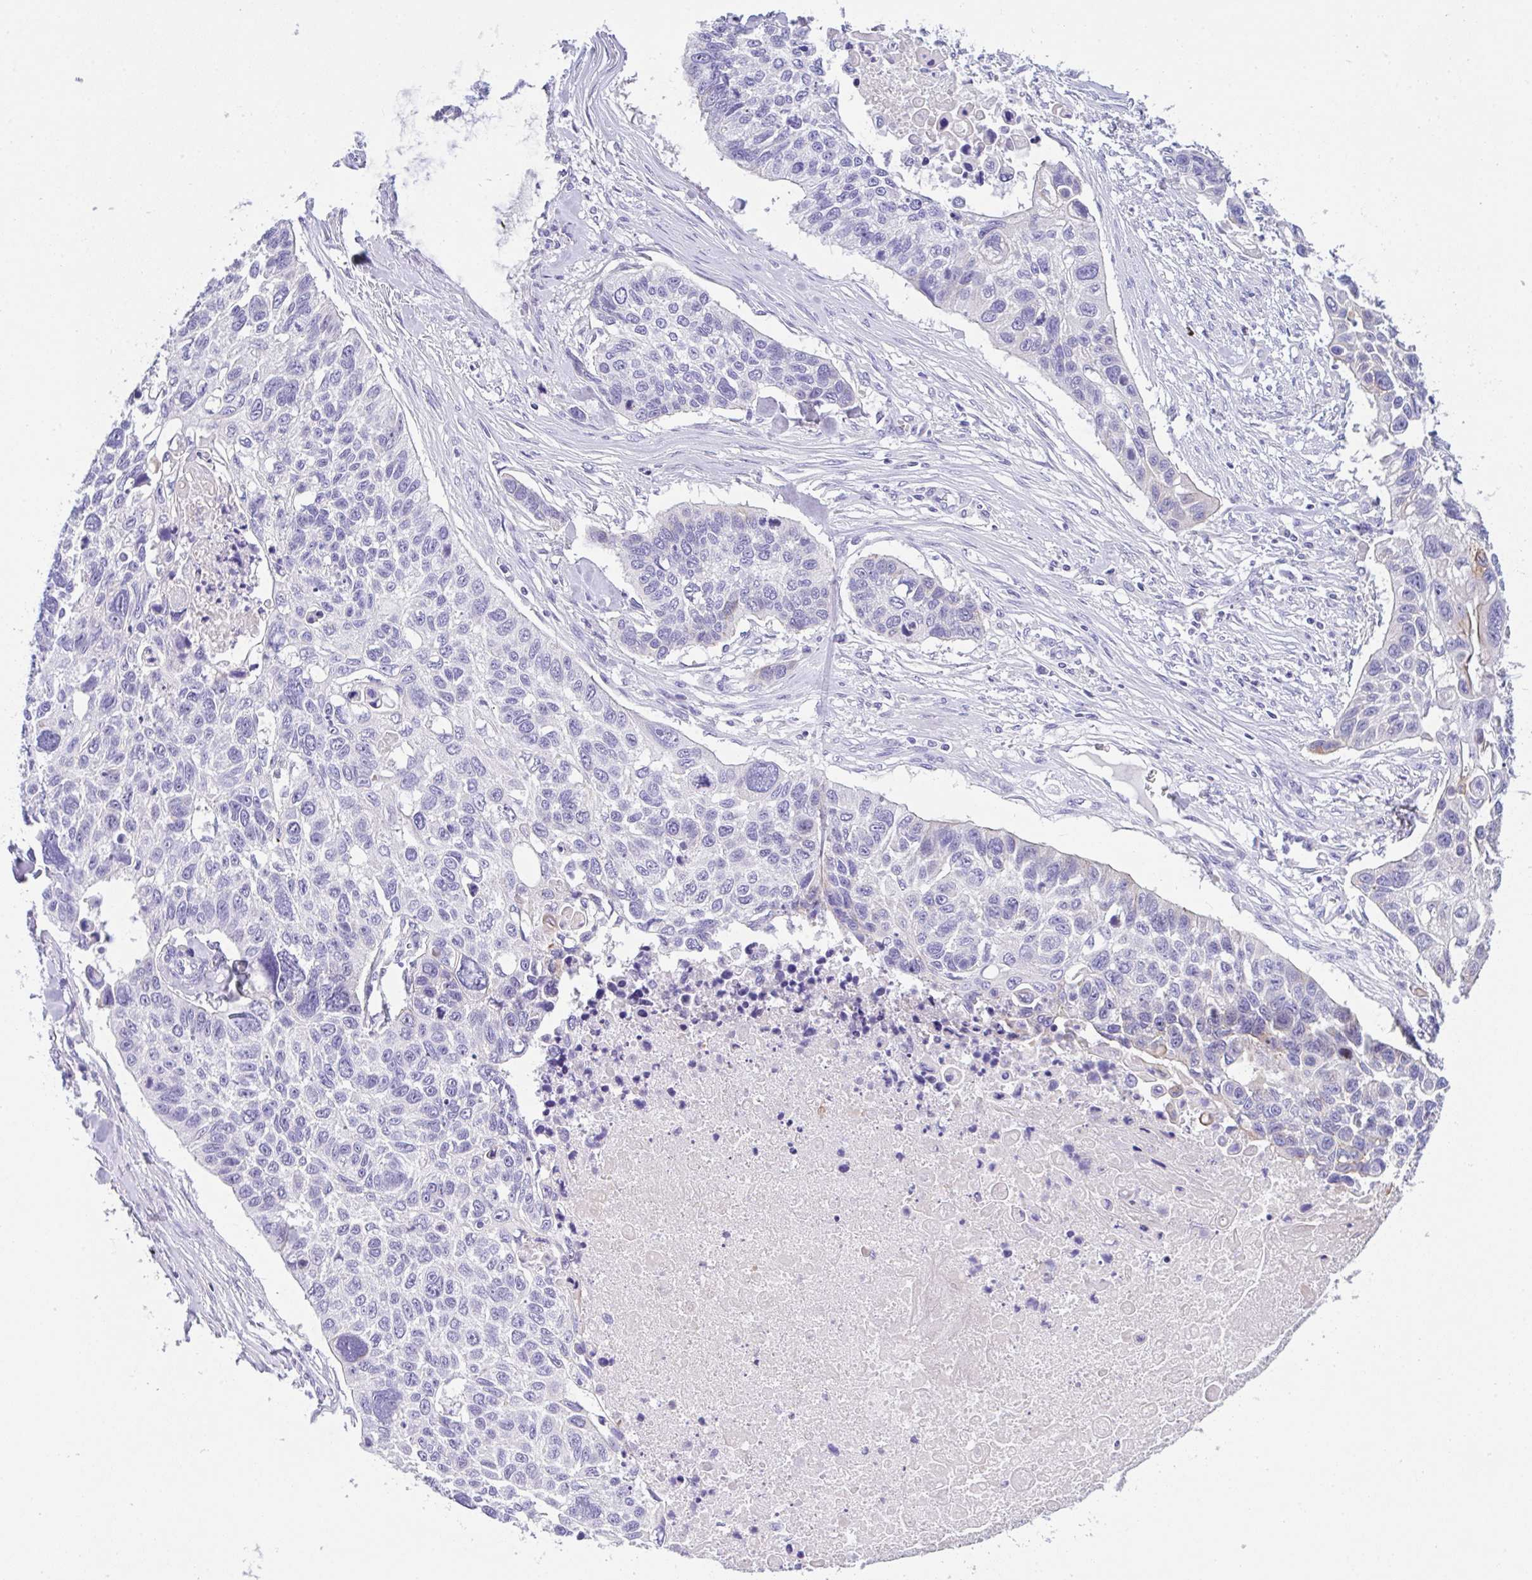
{"staining": {"intensity": "negative", "quantity": "none", "location": "none"}, "tissue": "lung cancer", "cell_type": "Tumor cells", "image_type": "cancer", "snomed": [{"axis": "morphology", "description": "Squamous cell carcinoma, NOS"}, {"axis": "topography", "description": "Lung"}], "caption": "Protein analysis of squamous cell carcinoma (lung) reveals no significant expression in tumor cells. (IHC, brightfield microscopy, high magnification).", "gene": "FBXL20", "patient": {"sex": "male", "age": 62}}